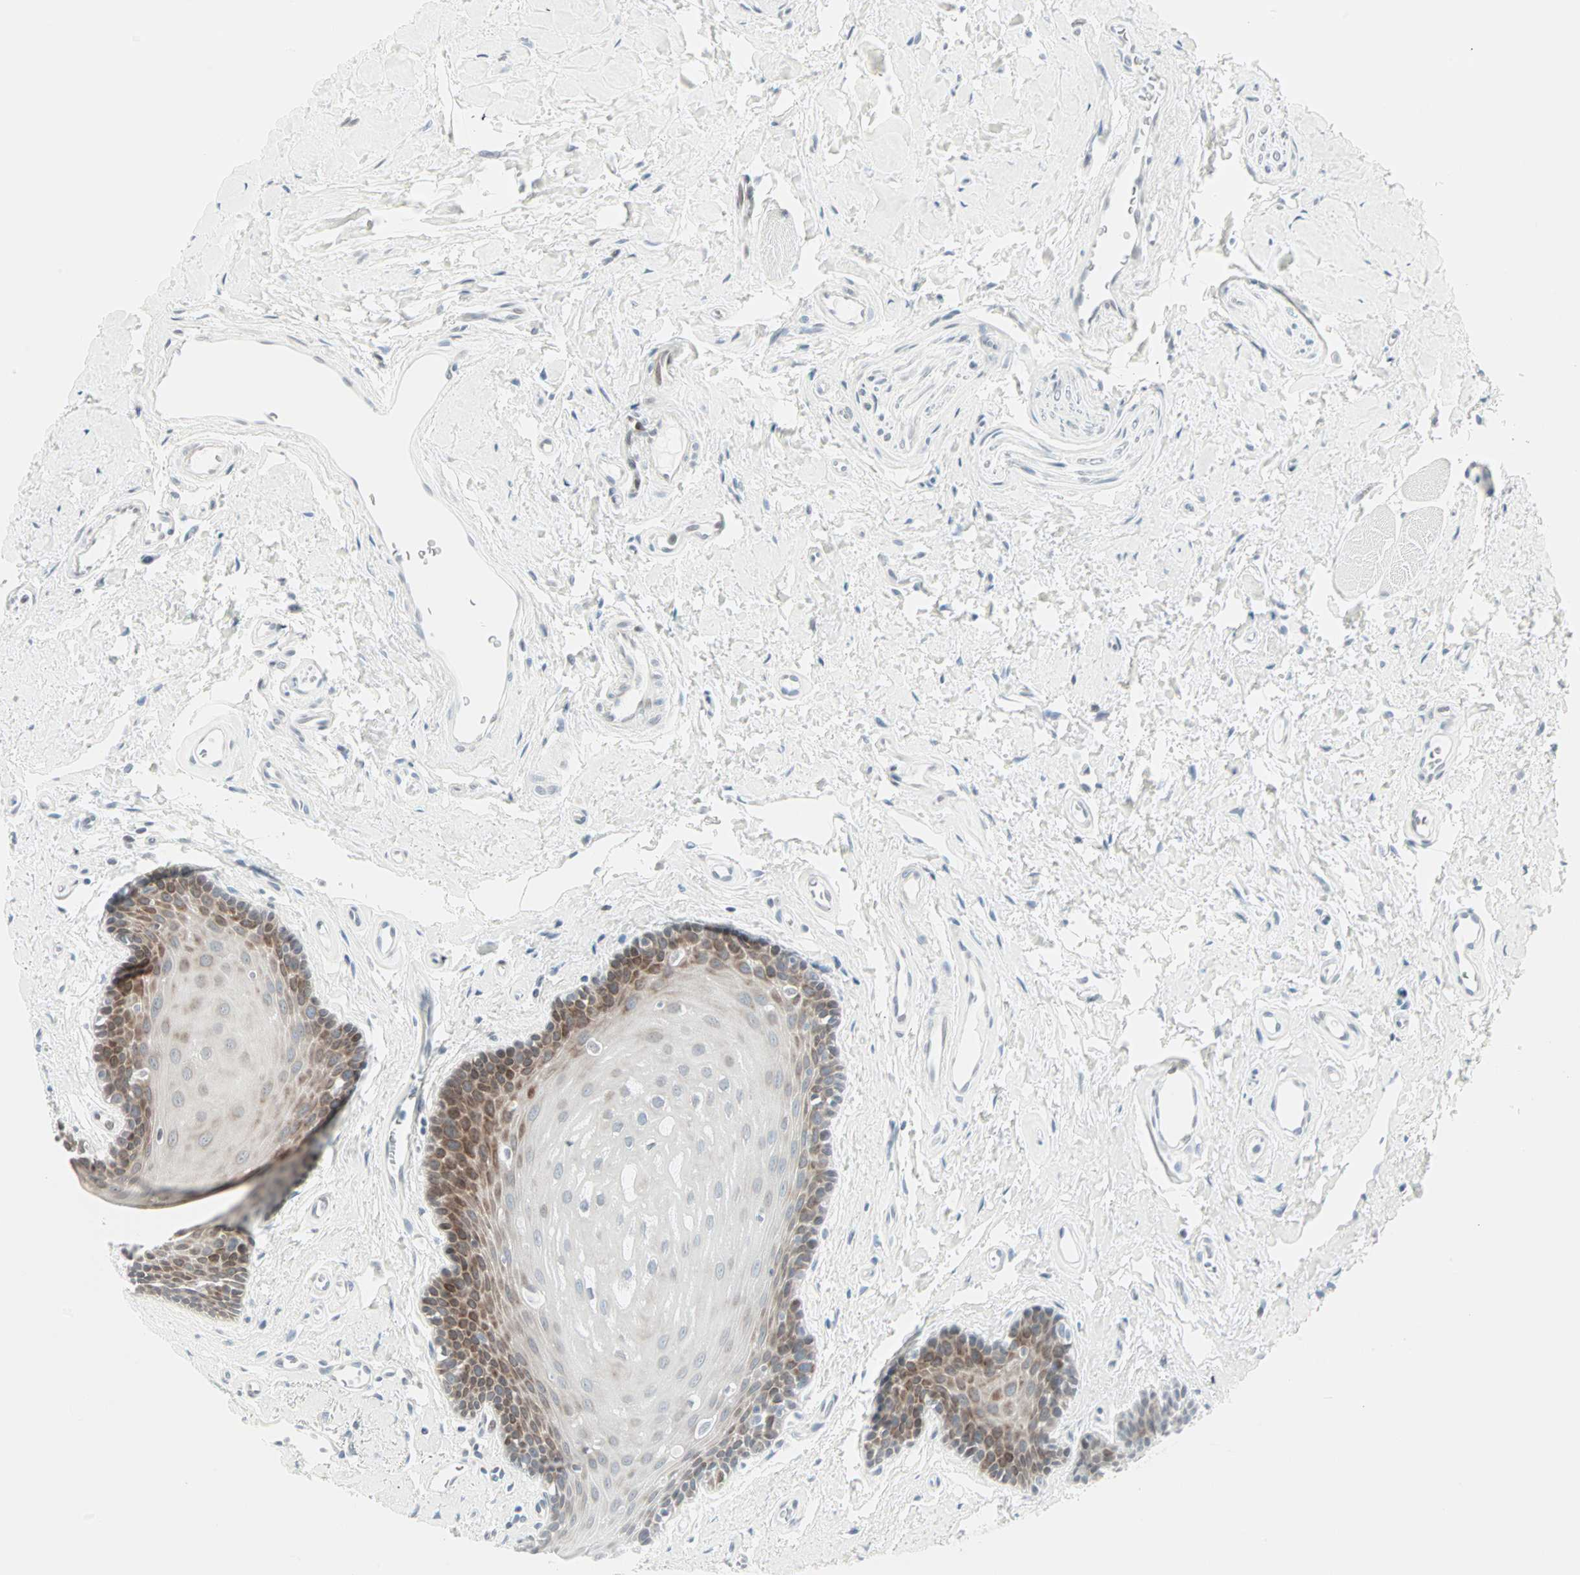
{"staining": {"intensity": "moderate", "quantity": "25%-75%", "location": "cytoplasmic/membranous,nuclear"}, "tissue": "oral mucosa", "cell_type": "Squamous epithelial cells", "image_type": "normal", "snomed": [{"axis": "morphology", "description": "Normal tissue, NOS"}, {"axis": "topography", "description": "Oral tissue"}], "caption": "Immunohistochemistry of benign oral mucosa displays medium levels of moderate cytoplasmic/membranous,nuclear staining in about 25%-75% of squamous epithelial cells.", "gene": "CBLC", "patient": {"sex": "male", "age": 62}}